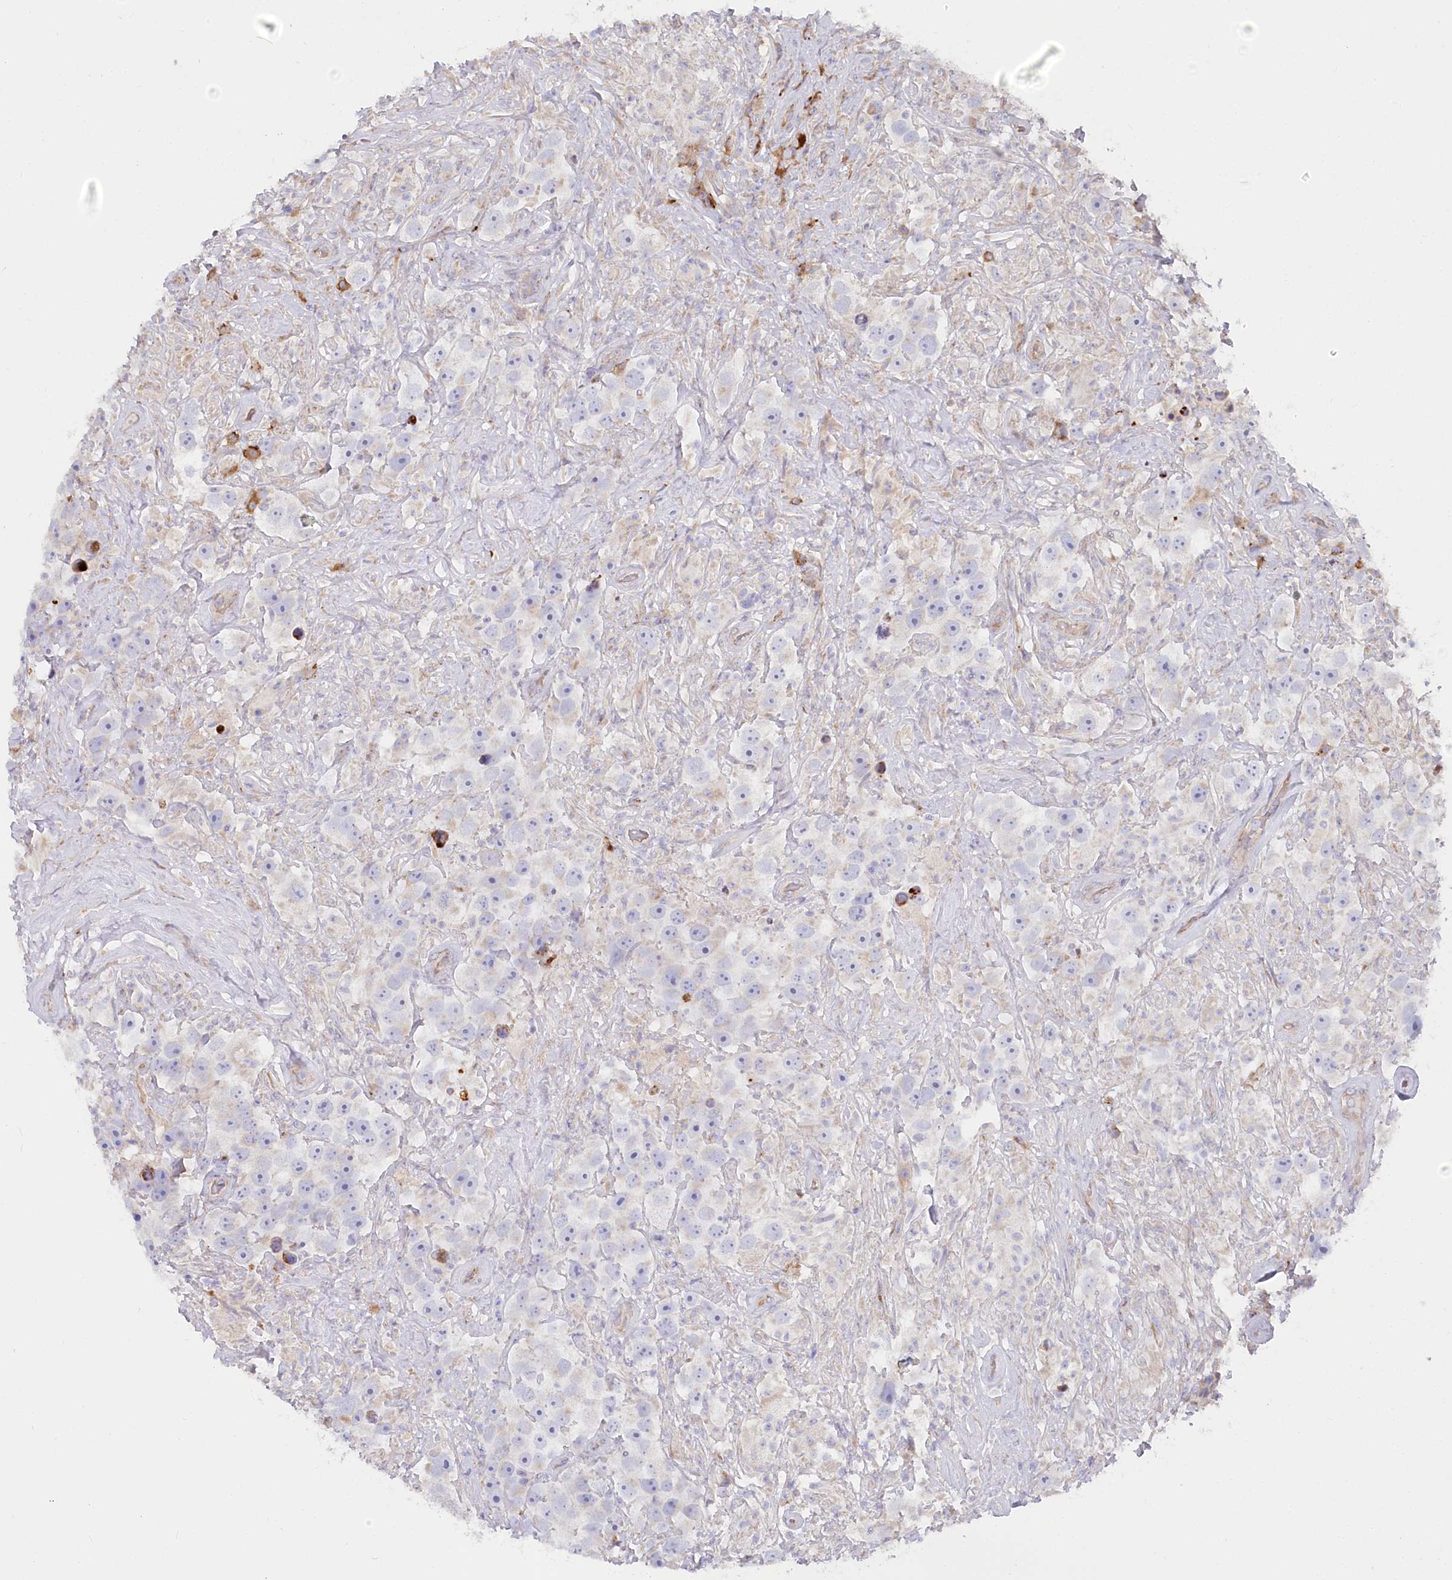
{"staining": {"intensity": "negative", "quantity": "none", "location": "none"}, "tissue": "testis cancer", "cell_type": "Tumor cells", "image_type": "cancer", "snomed": [{"axis": "morphology", "description": "Seminoma, NOS"}, {"axis": "topography", "description": "Testis"}], "caption": "Human testis seminoma stained for a protein using immunohistochemistry reveals no positivity in tumor cells.", "gene": "POGLUT1", "patient": {"sex": "male", "age": 49}}